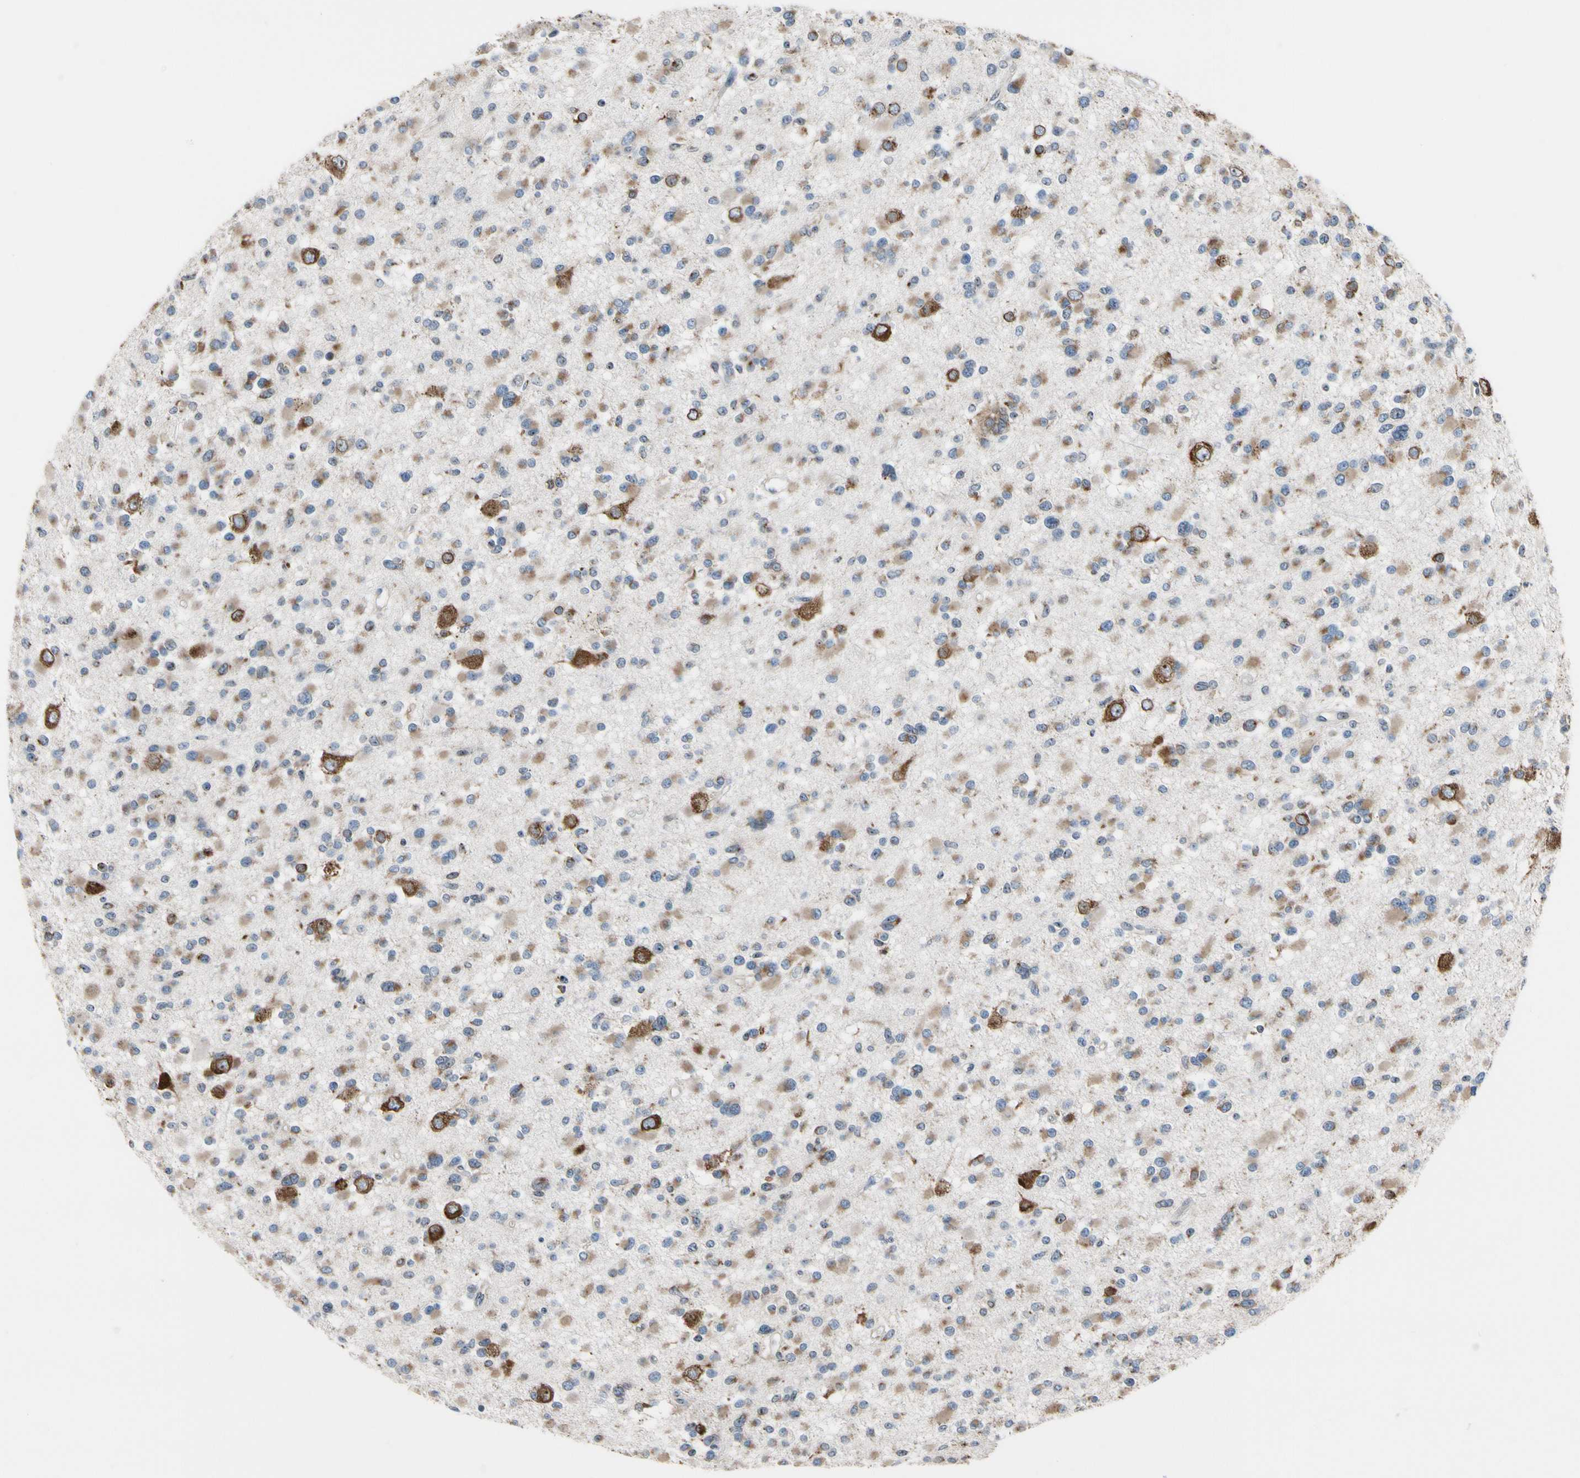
{"staining": {"intensity": "weak", "quantity": ">75%", "location": "cytoplasmic/membranous"}, "tissue": "glioma", "cell_type": "Tumor cells", "image_type": "cancer", "snomed": [{"axis": "morphology", "description": "Glioma, malignant, Low grade"}, {"axis": "topography", "description": "Brain"}], "caption": "Protein staining of glioma tissue demonstrates weak cytoplasmic/membranous staining in about >75% of tumor cells. (Brightfield microscopy of DAB IHC at high magnification).", "gene": "TMED7", "patient": {"sex": "female", "age": 22}}